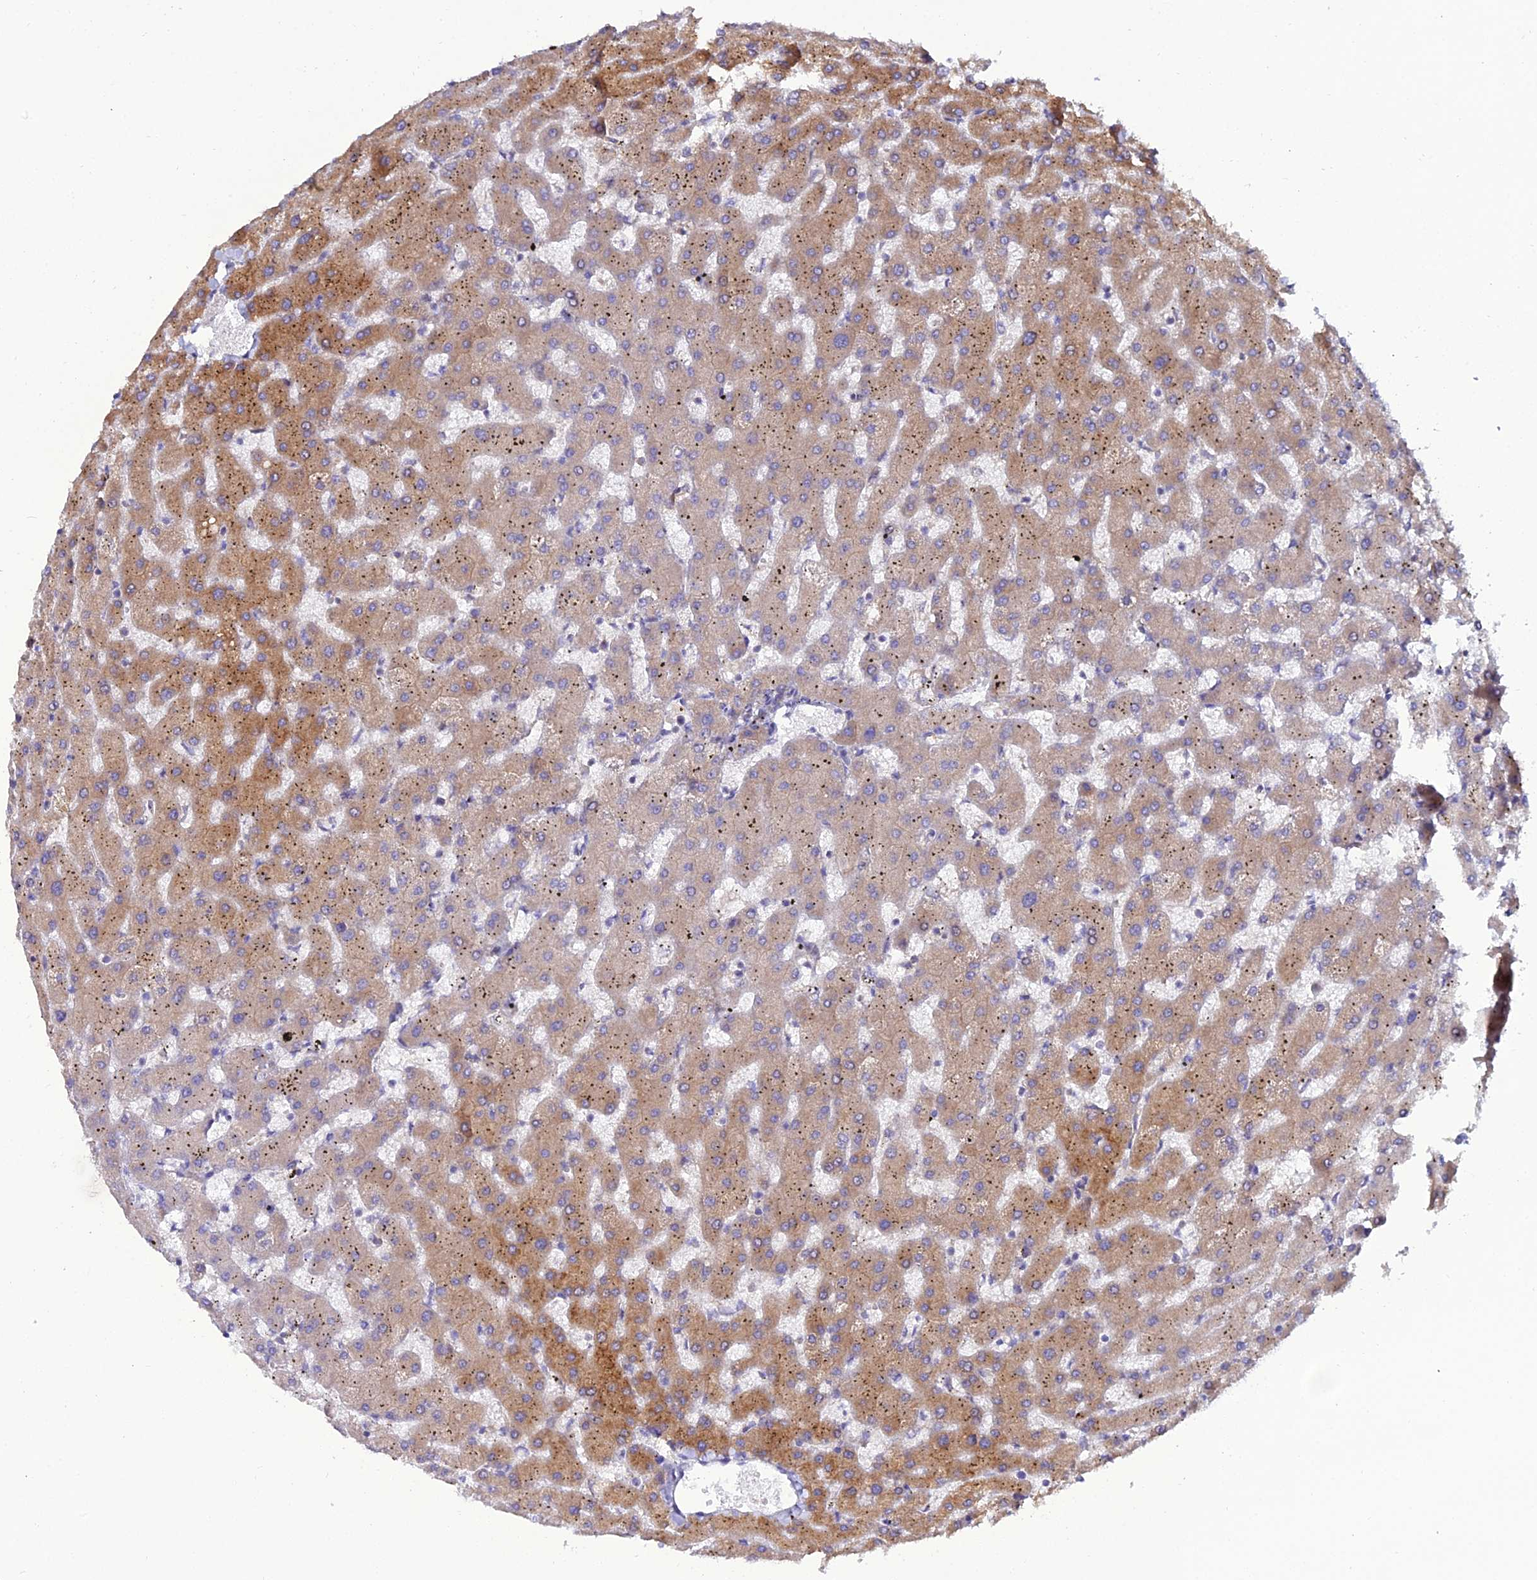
{"staining": {"intensity": "moderate", "quantity": ">75%", "location": "cytoplasmic/membranous"}, "tissue": "liver", "cell_type": "Cholangiocytes", "image_type": "normal", "snomed": [{"axis": "morphology", "description": "Normal tissue, NOS"}, {"axis": "topography", "description": "Liver"}], "caption": "Immunohistochemistry (DAB (3,3'-diaminobenzidine)) staining of unremarkable liver shows moderate cytoplasmic/membranous protein expression in approximately >75% of cholangiocytes. The staining was performed using DAB (3,3'-diaminobenzidine), with brown indicating positive protein expression. Nuclei are stained blue with hematoxylin.", "gene": "ARL6IP1", "patient": {"sex": "female", "age": 63}}